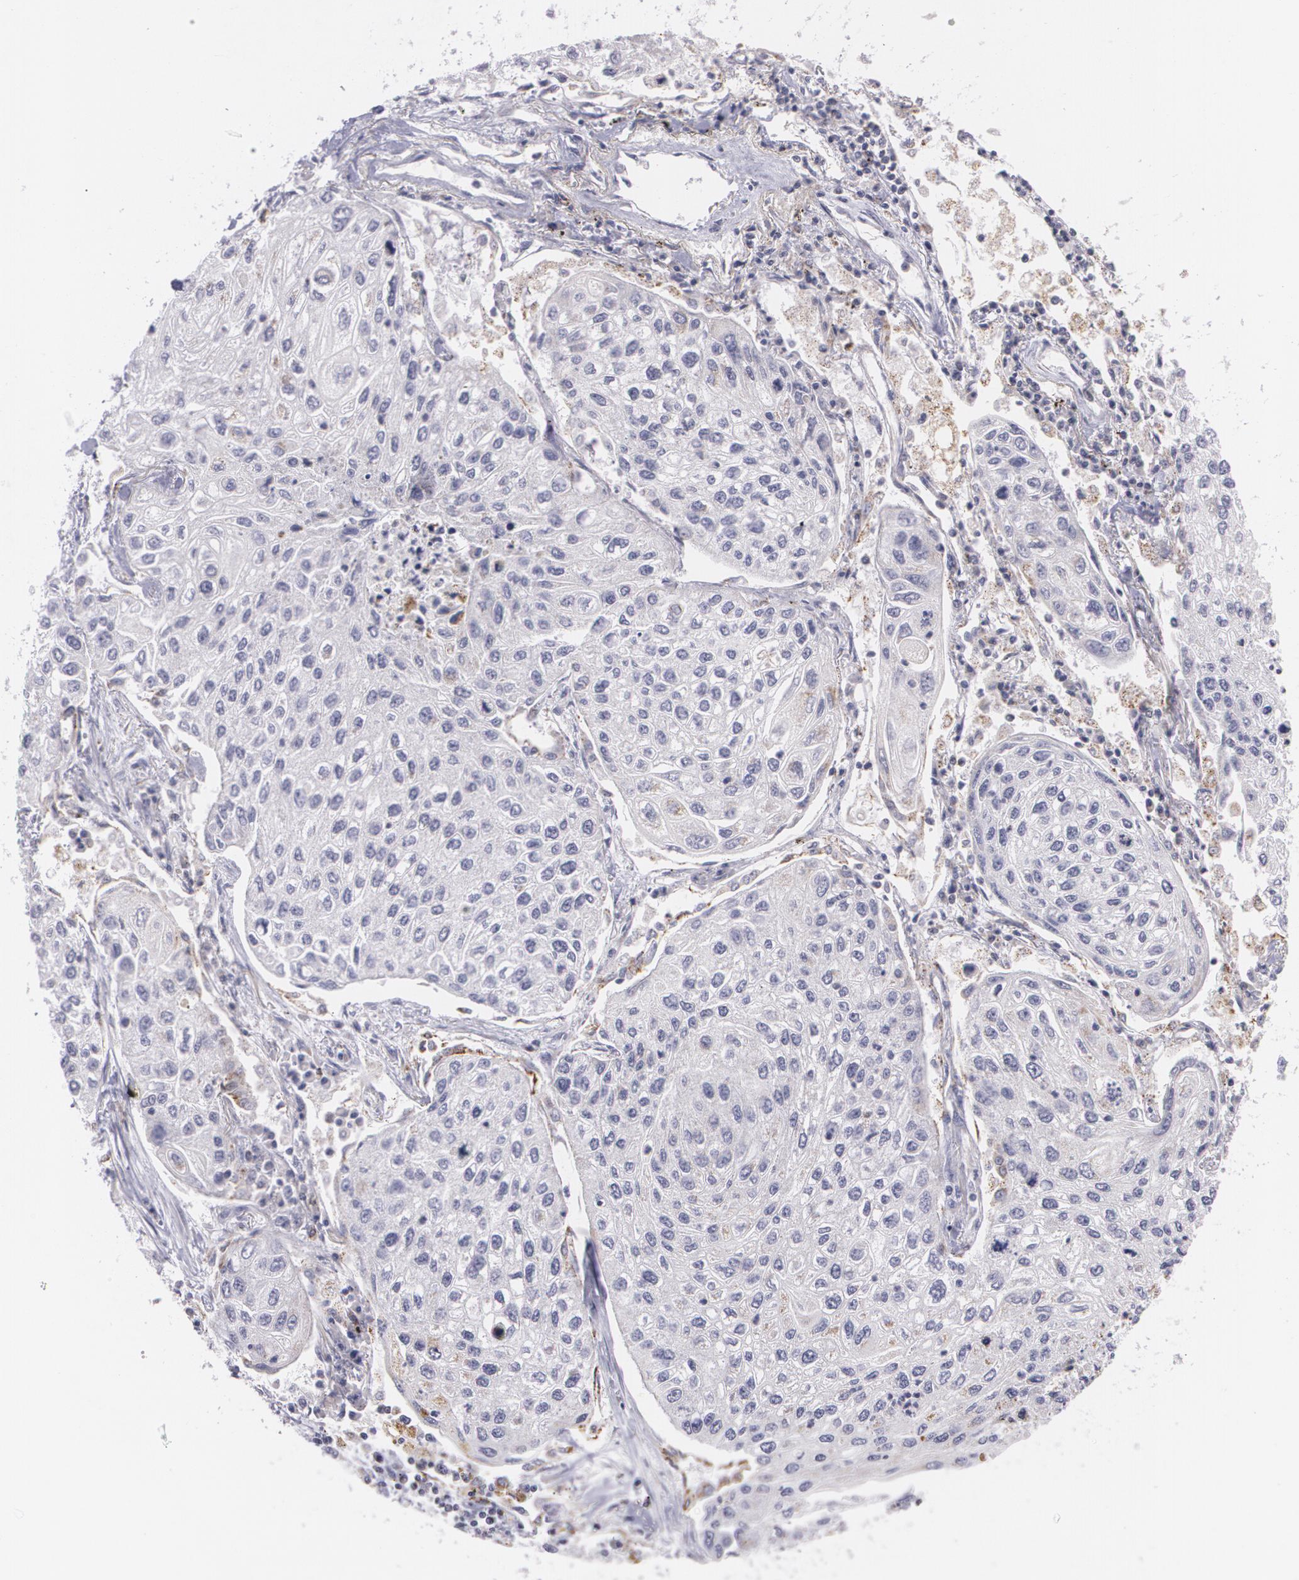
{"staining": {"intensity": "negative", "quantity": "none", "location": "none"}, "tissue": "lung cancer", "cell_type": "Tumor cells", "image_type": "cancer", "snomed": [{"axis": "morphology", "description": "Squamous cell carcinoma, NOS"}, {"axis": "topography", "description": "Lung"}], "caption": "Immunohistochemistry image of human lung squamous cell carcinoma stained for a protein (brown), which reveals no staining in tumor cells.", "gene": "CILK1", "patient": {"sex": "male", "age": 75}}